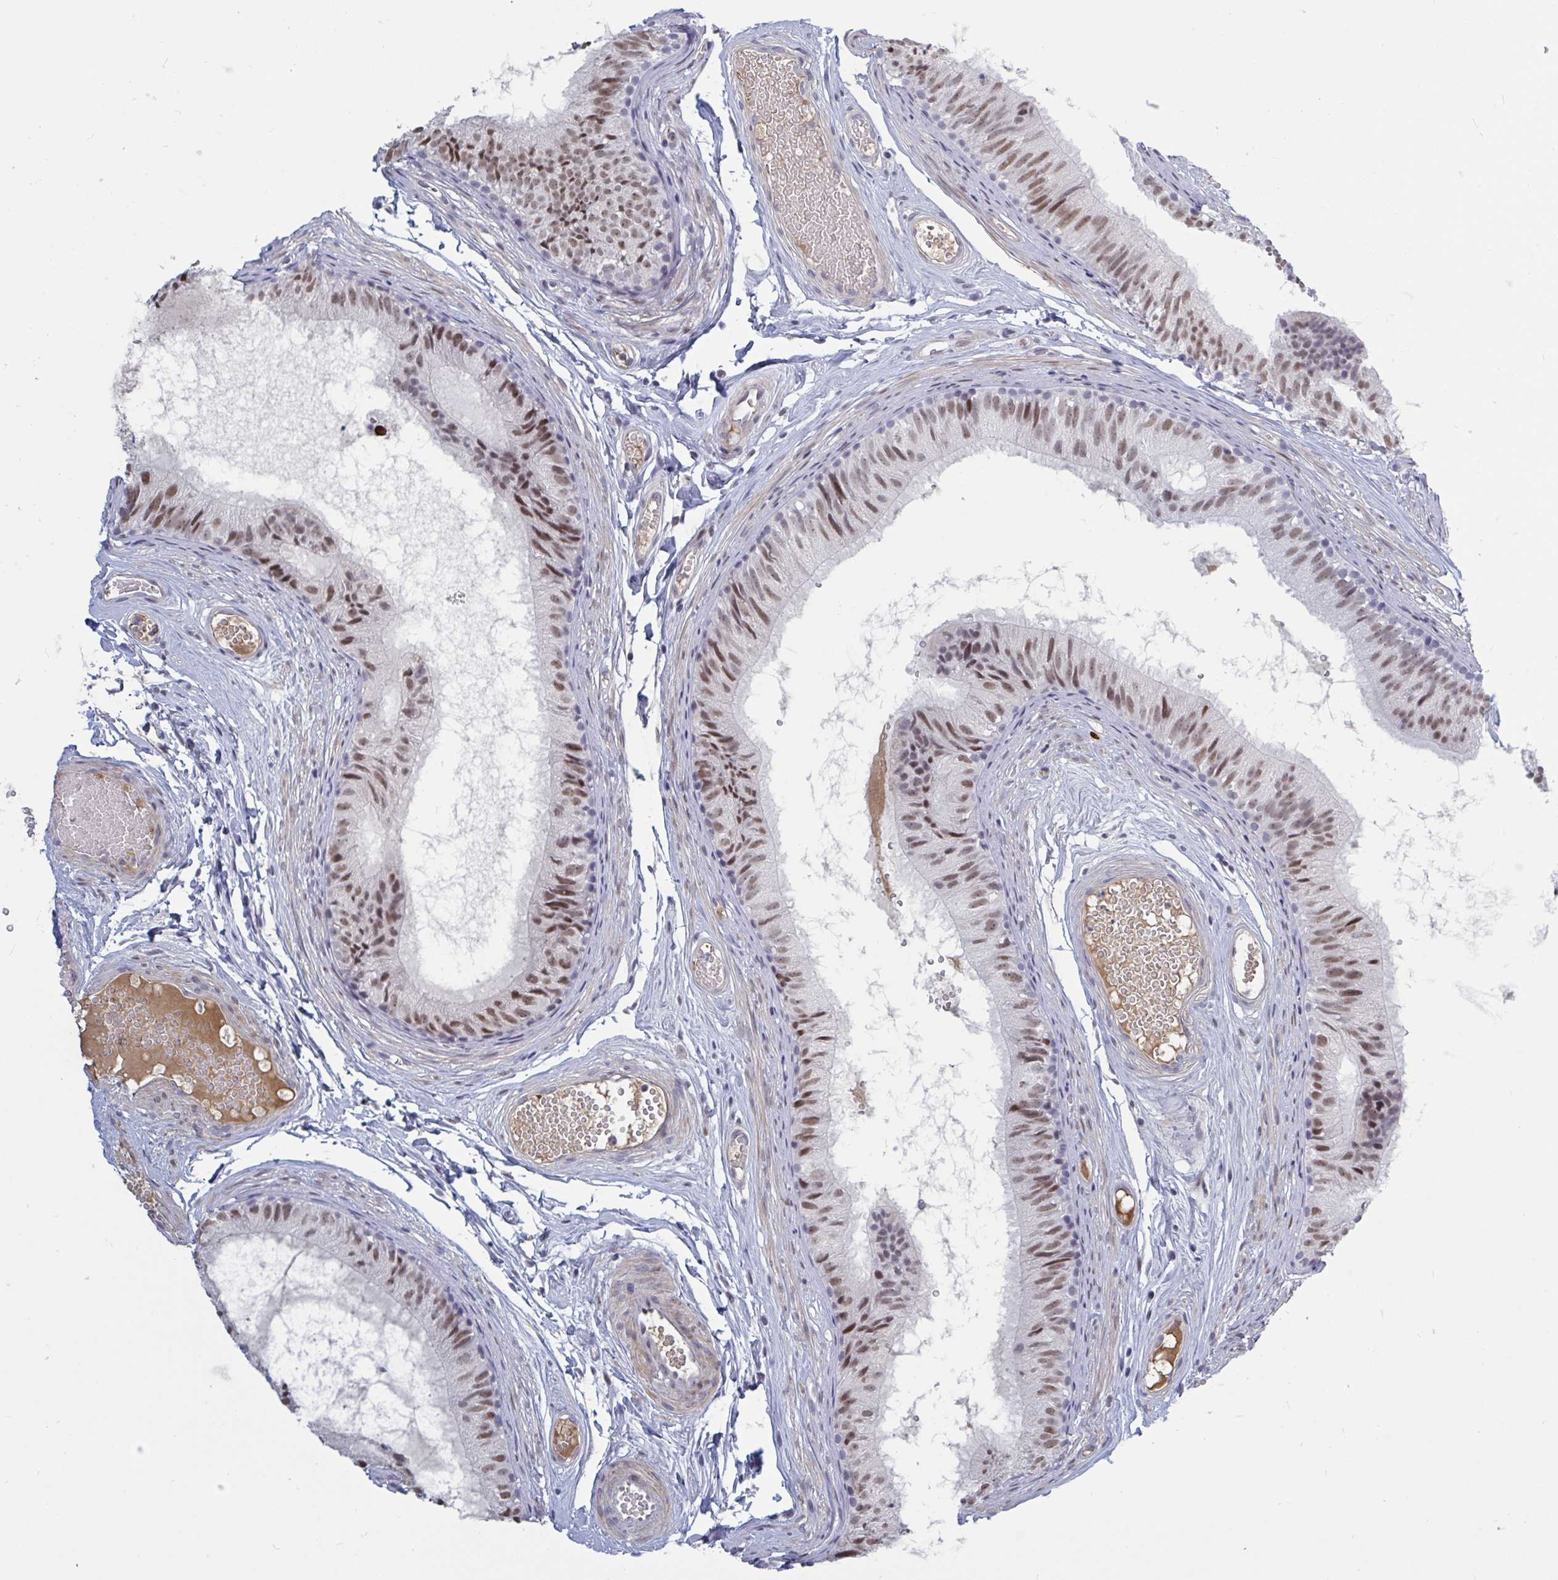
{"staining": {"intensity": "moderate", "quantity": ">75%", "location": "nuclear"}, "tissue": "epididymis", "cell_type": "Glandular cells", "image_type": "normal", "snomed": [{"axis": "morphology", "description": "Normal tissue, NOS"}, {"axis": "morphology", "description": "Seminoma, NOS"}, {"axis": "topography", "description": "Testis"}, {"axis": "topography", "description": "Epididymis"}], "caption": "Glandular cells display moderate nuclear expression in about >75% of cells in unremarkable epididymis. (DAB IHC, brown staining for protein, blue staining for nuclei).", "gene": "BCL7B", "patient": {"sex": "male", "age": 34}}